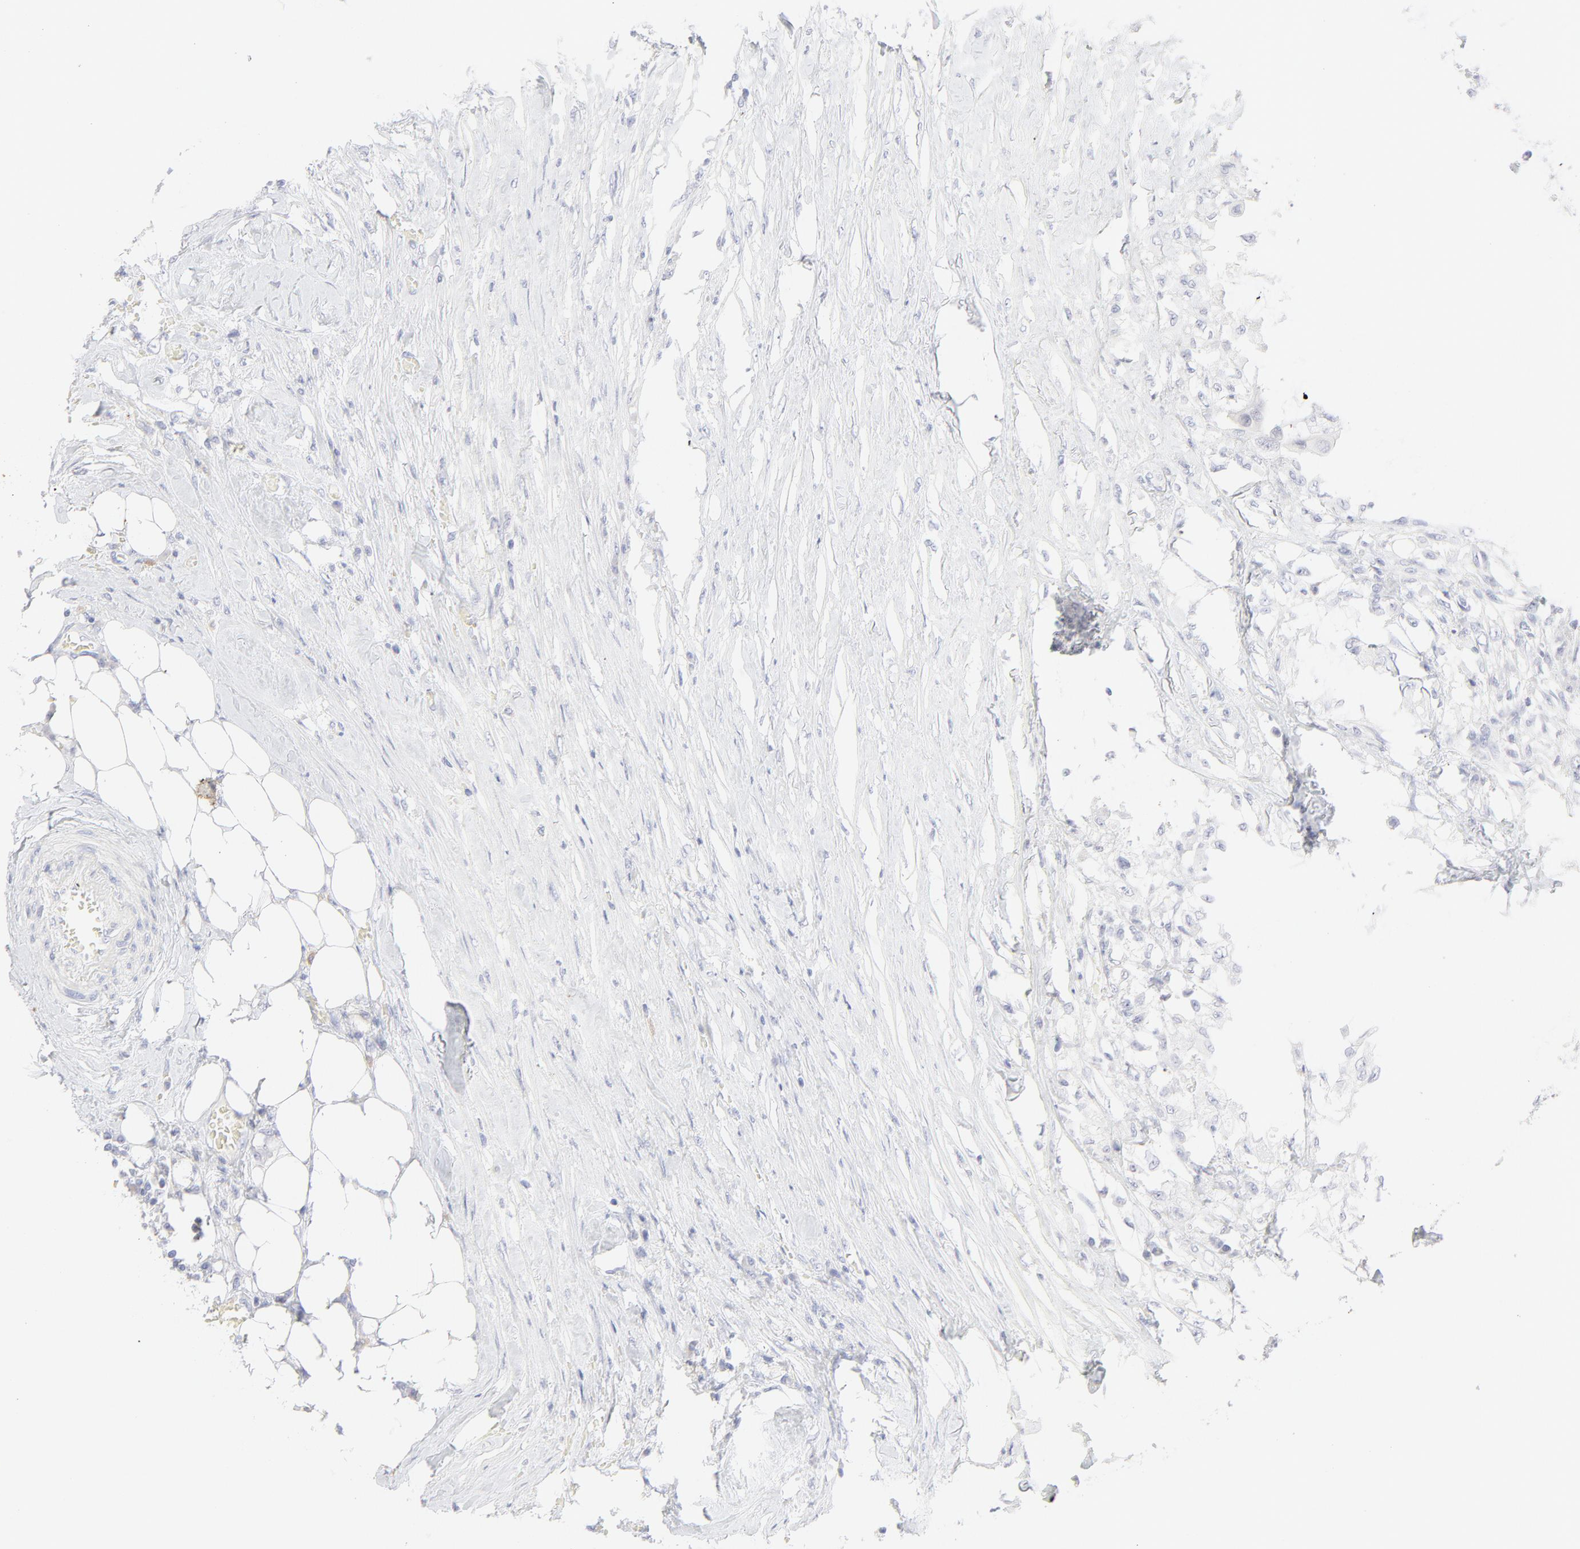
{"staining": {"intensity": "negative", "quantity": "none", "location": "none"}, "tissue": "colorectal cancer", "cell_type": "Tumor cells", "image_type": "cancer", "snomed": [{"axis": "morphology", "description": "Normal tissue, NOS"}, {"axis": "morphology", "description": "Adenocarcinoma, NOS"}, {"axis": "topography", "description": "Rectum"}, {"axis": "topography", "description": "Peripheral nerve tissue"}], "caption": "Colorectal cancer stained for a protein using immunohistochemistry (IHC) reveals no expression tumor cells.", "gene": "ELF3", "patient": {"sex": "female", "age": 77}}